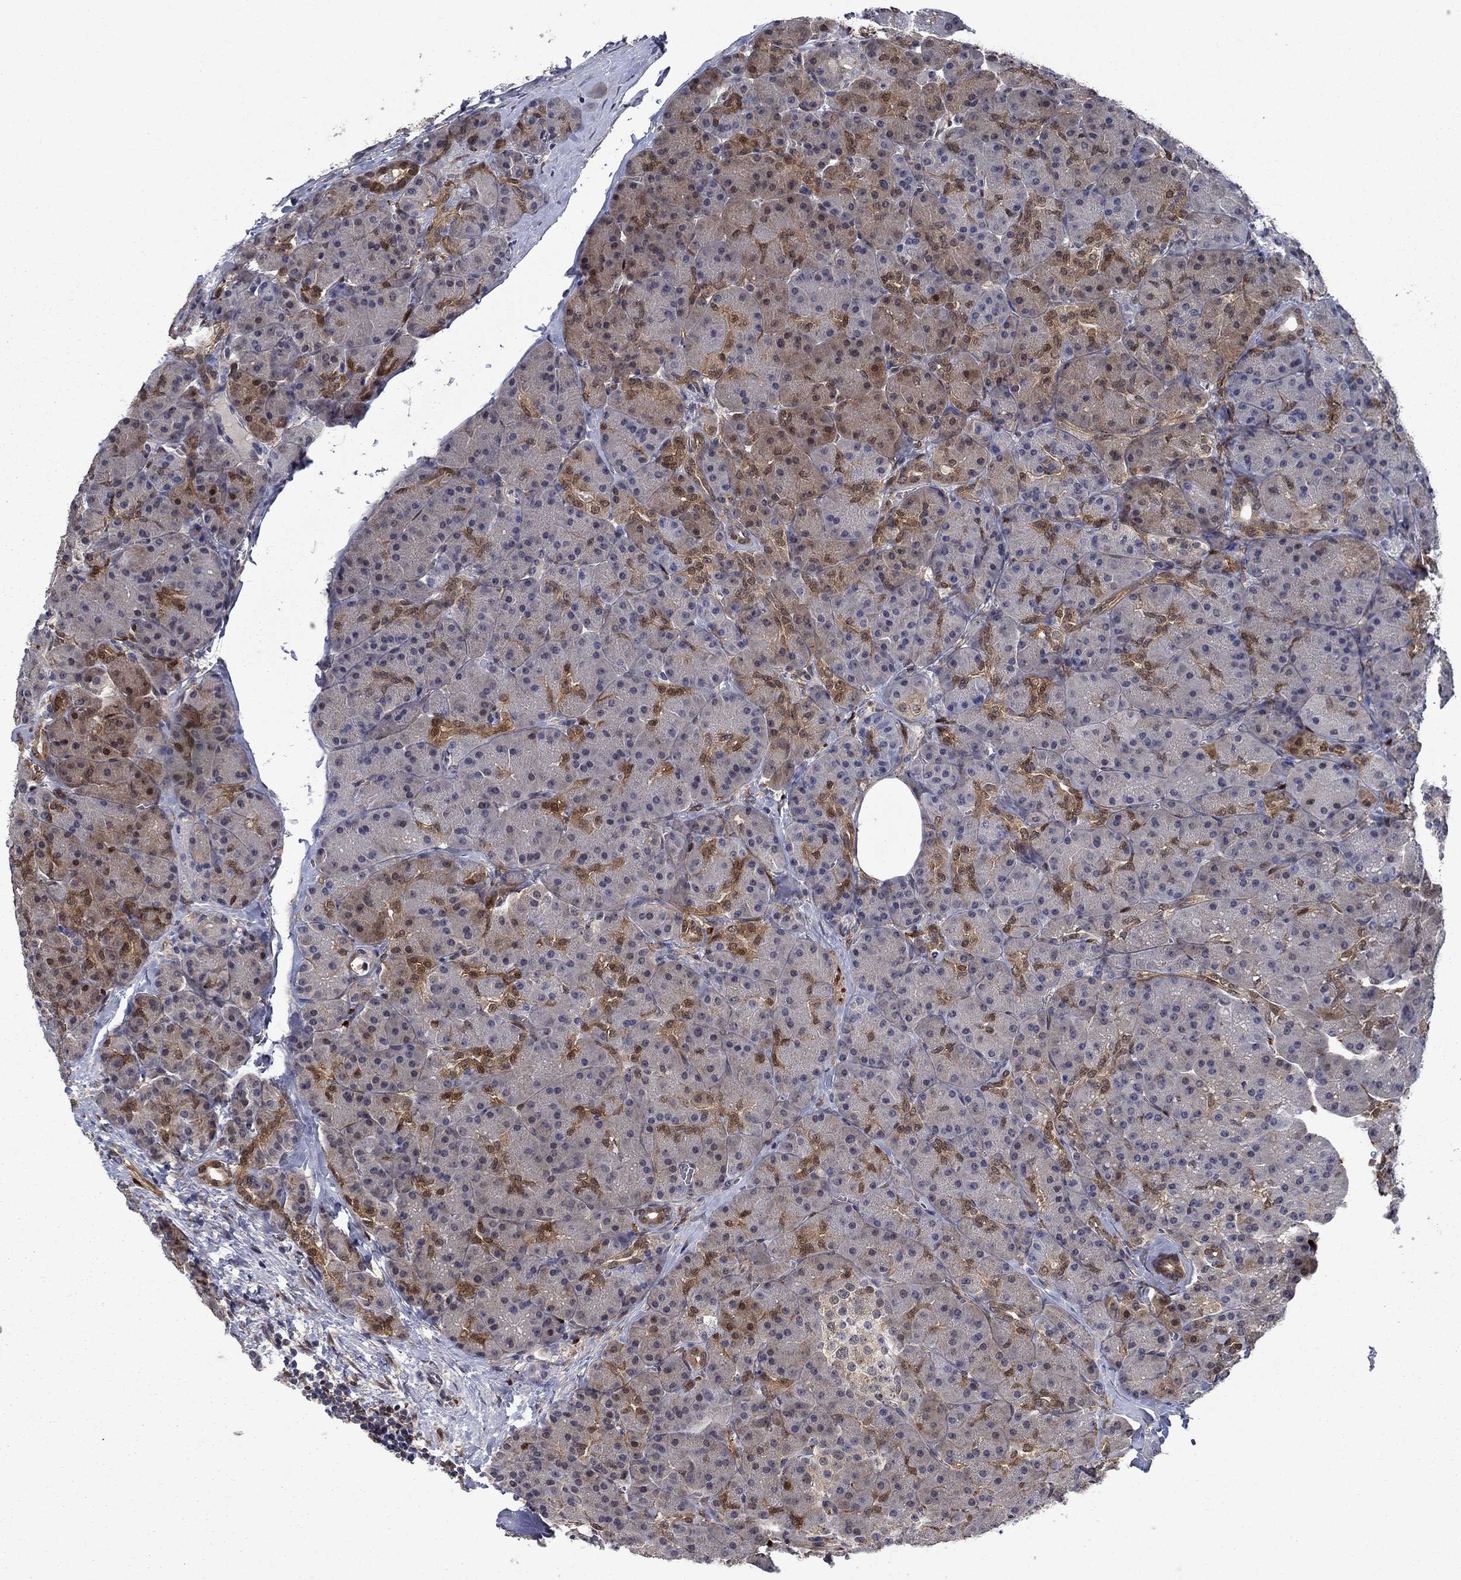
{"staining": {"intensity": "moderate", "quantity": "25%-75%", "location": "cytoplasmic/membranous"}, "tissue": "pancreas", "cell_type": "Exocrine glandular cells", "image_type": "normal", "snomed": [{"axis": "morphology", "description": "Normal tissue, NOS"}, {"axis": "topography", "description": "Pancreas"}], "caption": "Immunohistochemistry (DAB (3,3'-diaminobenzidine)) staining of normal human pancreas exhibits moderate cytoplasmic/membranous protein expression in approximately 25%-75% of exocrine glandular cells.", "gene": "CBR1", "patient": {"sex": "male", "age": 57}}